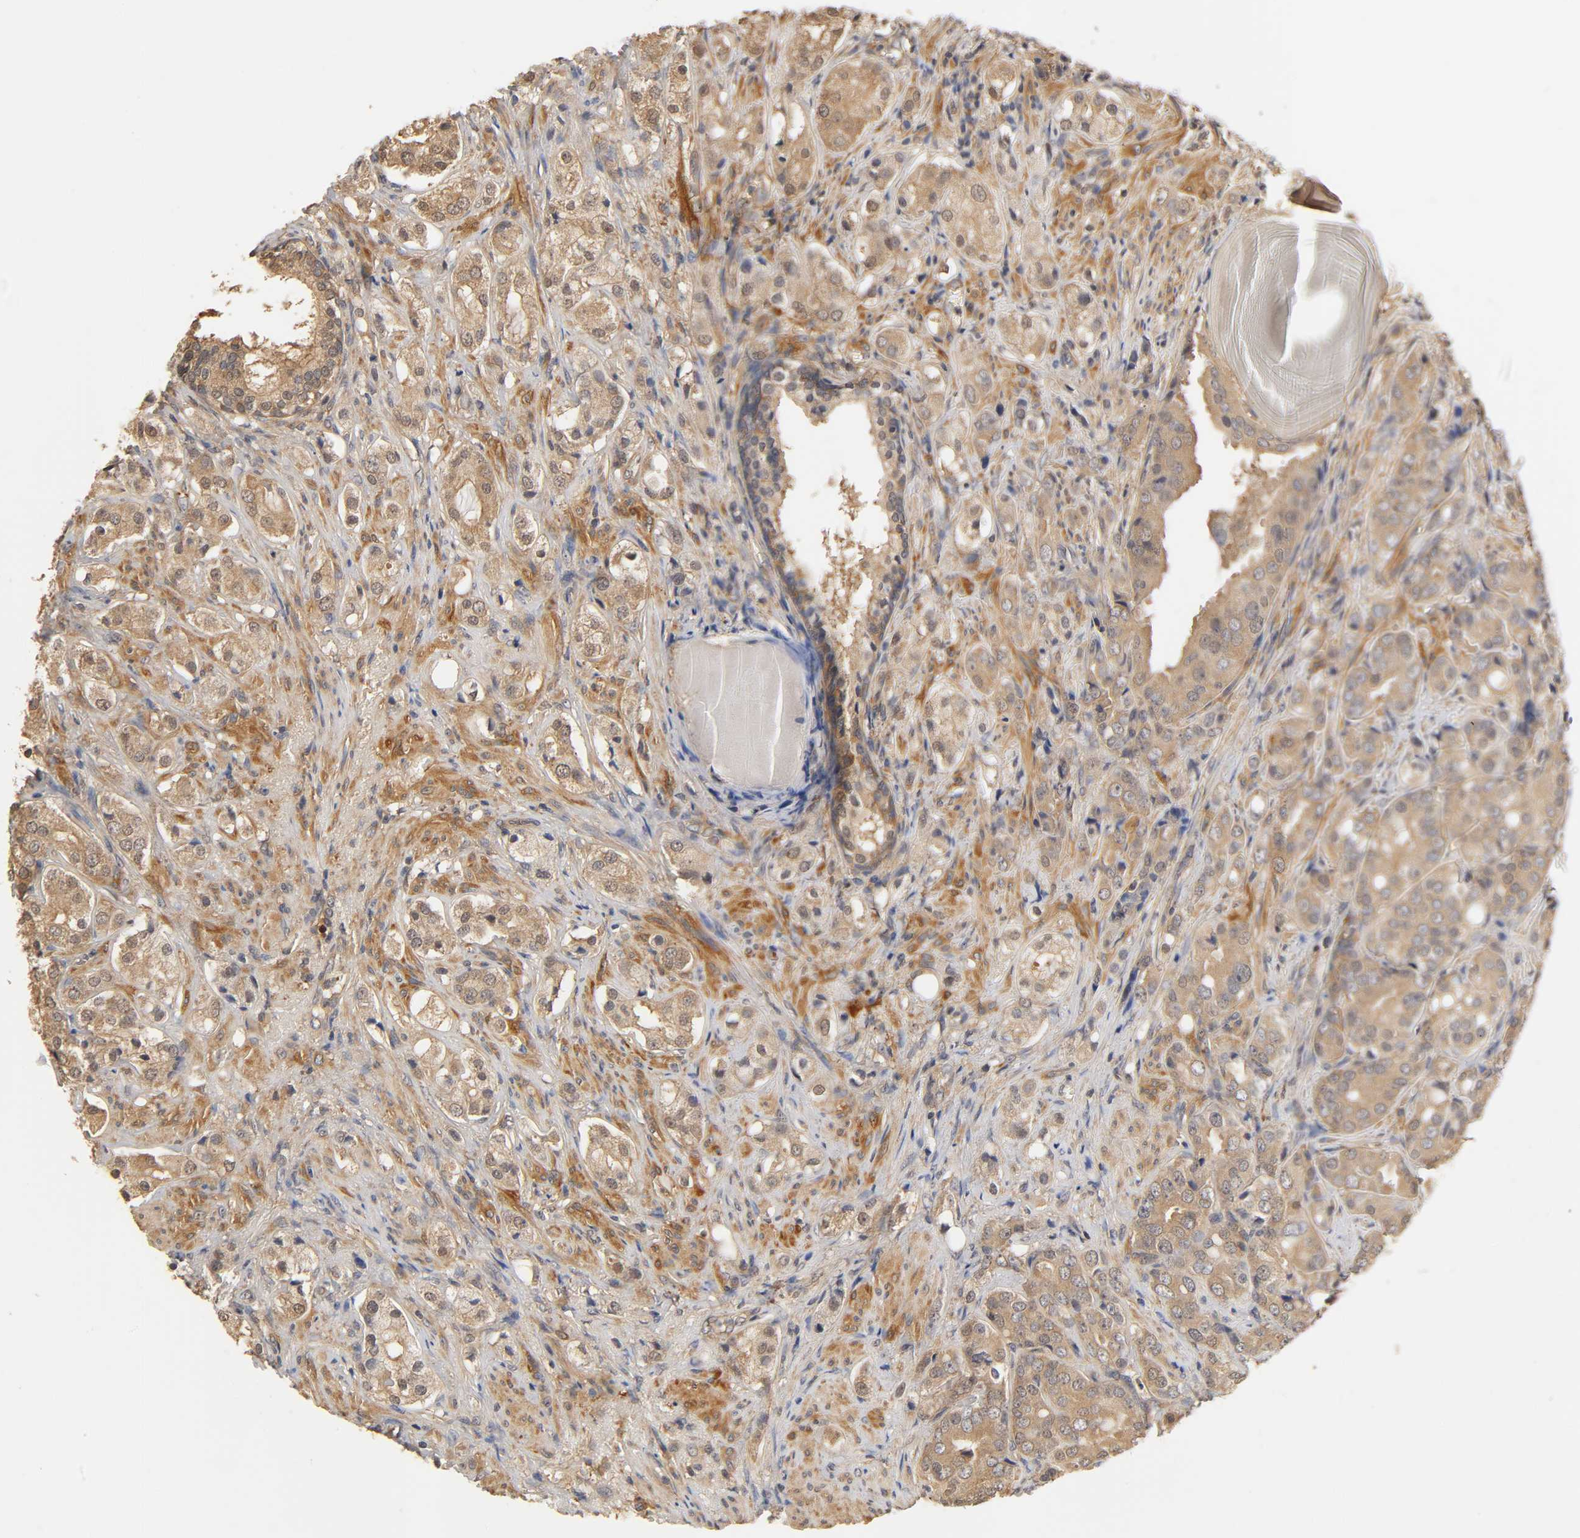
{"staining": {"intensity": "weak", "quantity": ">75%", "location": "cytoplasmic/membranous"}, "tissue": "prostate cancer", "cell_type": "Tumor cells", "image_type": "cancer", "snomed": [{"axis": "morphology", "description": "Adenocarcinoma, High grade"}, {"axis": "topography", "description": "Prostate"}], "caption": "Immunohistochemistry (IHC) image of human prostate cancer (high-grade adenocarcinoma) stained for a protein (brown), which demonstrates low levels of weak cytoplasmic/membranous positivity in about >75% of tumor cells.", "gene": "PDE5A", "patient": {"sex": "male", "age": 68}}